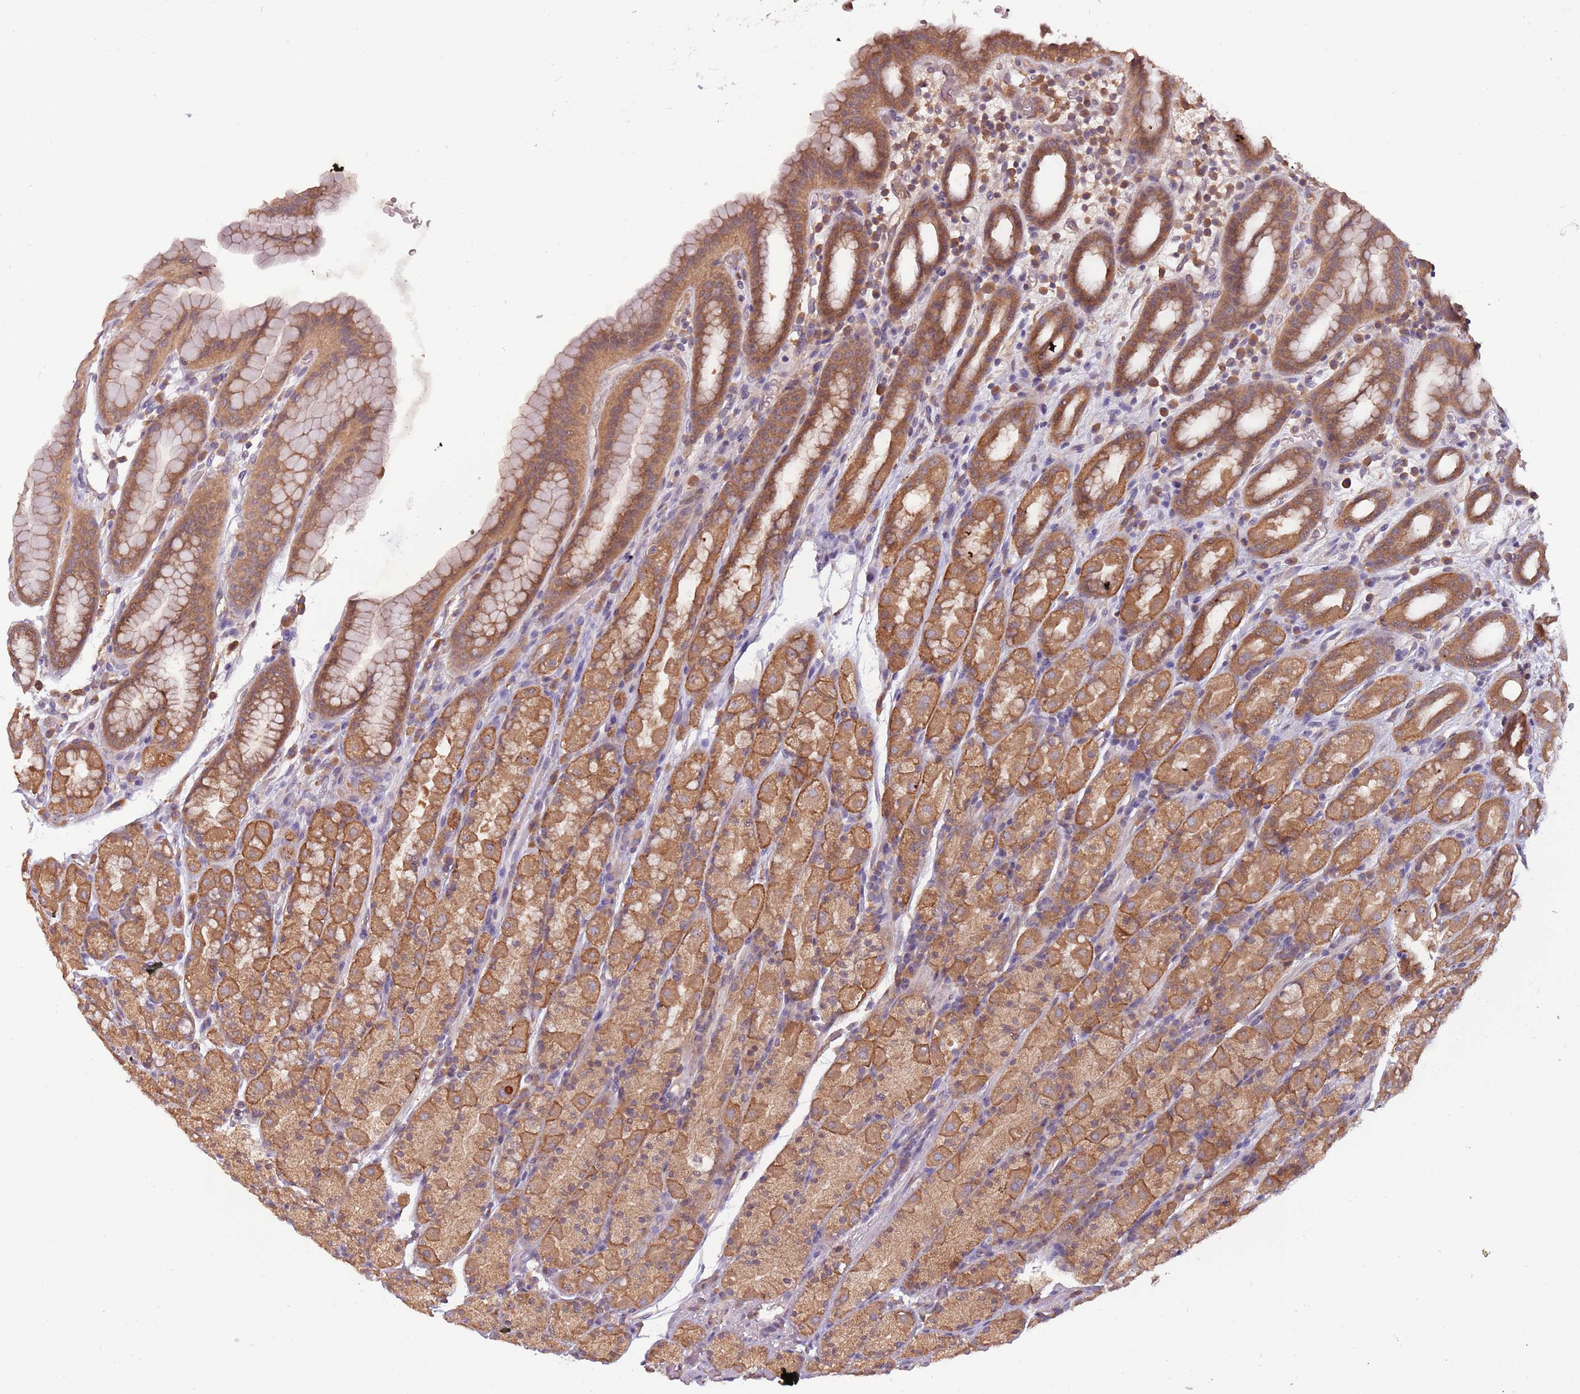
{"staining": {"intensity": "moderate", "quantity": ">75%", "location": "cytoplasmic/membranous"}, "tissue": "stomach", "cell_type": "Glandular cells", "image_type": "normal", "snomed": [{"axis": "morphology", "description": "Normal tissue, NOS"}, {"axis": "topography", "description": "Stomach, upper"}, {"axis": "topography", "description": "Stomach, lower"}, {"axis": "topography", "description": "Small intestine"}], "caption": "Stomach stained with DAB (3,3'-diaminobenzidine) immunohistochemistry (IHC) exhibits medium levels of moderate cytoplasmic/membranous staining in approximately >75% of glandular cells.", "gene": "USP32", "patient": {"sex": "male", "age": 68}}